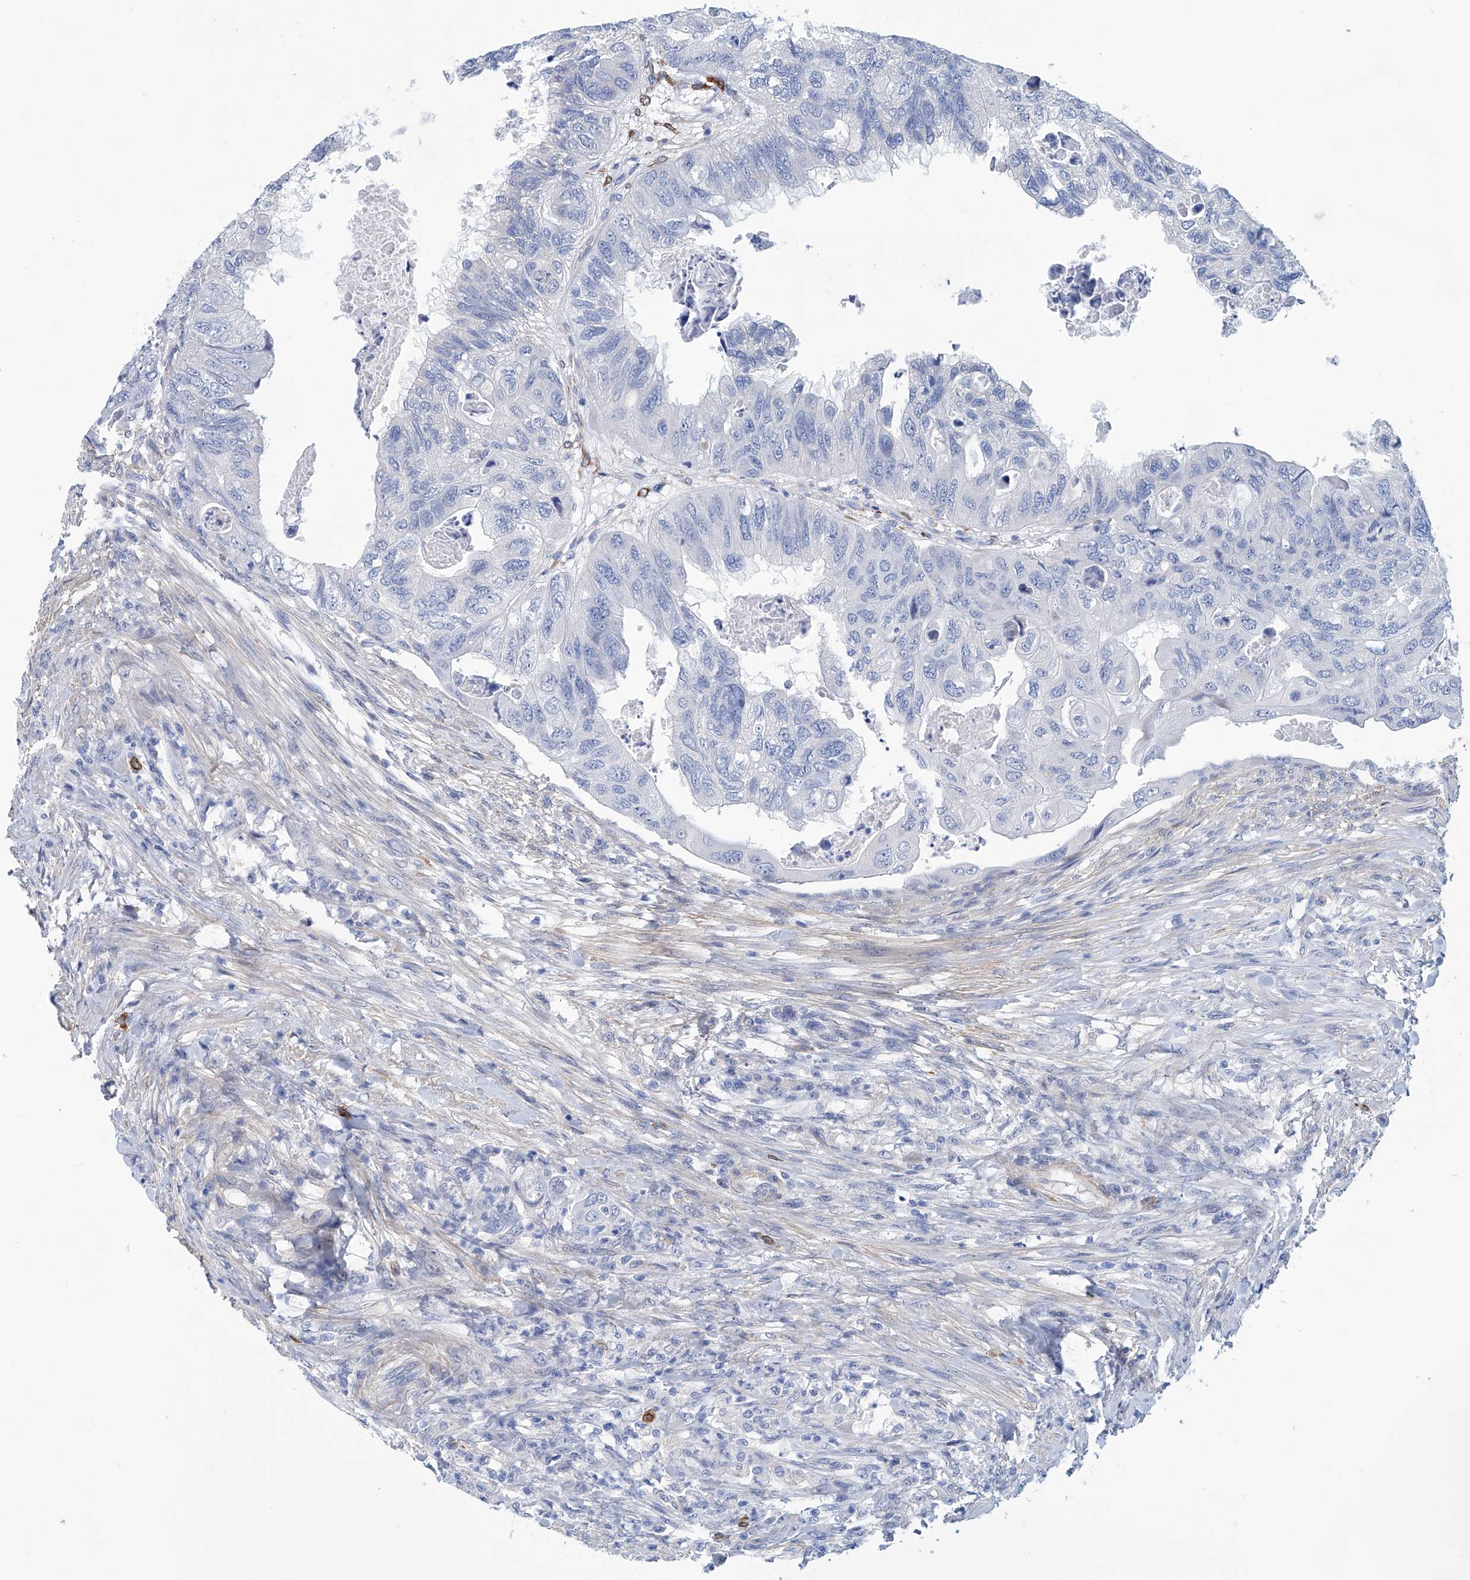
{"staining": {"intensity": "negative", "quantity": "none", "location": "none"}, "tissue": "colorectal cancer", "cell_type": "Tumor cells", "image_type": "cancer", "snomed": [{"axis": "morphology", "description": "Adenocarcinoma, NOS"}, {"axis": "topography", "description": "Rectum"}], "caption": "Immunohistochemistry of colorectal adenocarcinoma displays no positivity in tumor cells.", "gene": "TNN", "patient": {"sex": "male", "age": 63}}